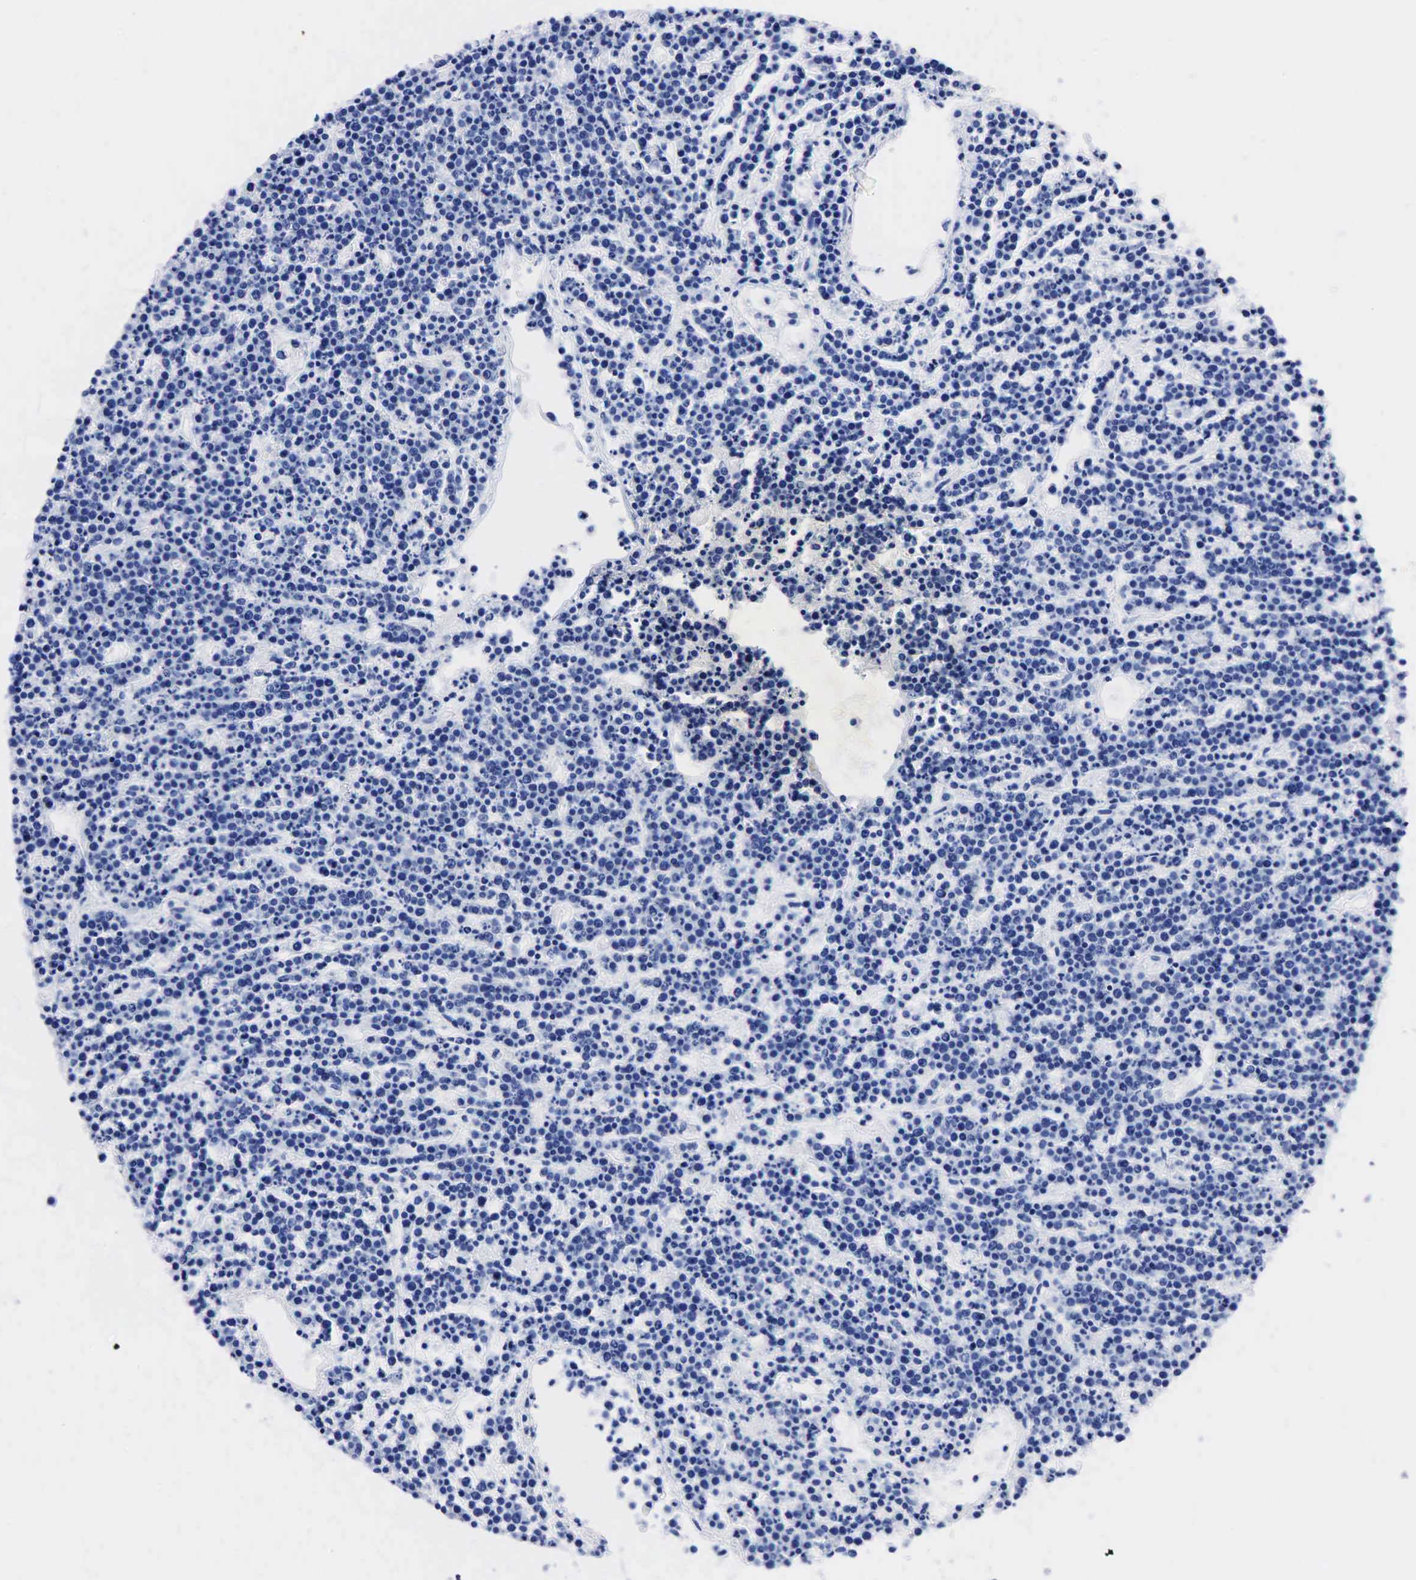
{"staining": {"intensity": "negative", "quantity": "none", "location": "none"}, "tissue": "lymphoma", "cell_type": "Tumor cells", "image_type": "cancer", "snomed": [{"axis": "morphology", "description": "Malignant lymphoma, non-Hodgkin's type, High grade"}, {"axis": "topography", "description": "Ovary"}], "caption": "A micrograph of human high-grade malignant lymphoma, non-Hodgkin's type is negative for staining in tumor cells.", "gene": "NKX2-1", "patient": {"sex": "female", "age": 56}}